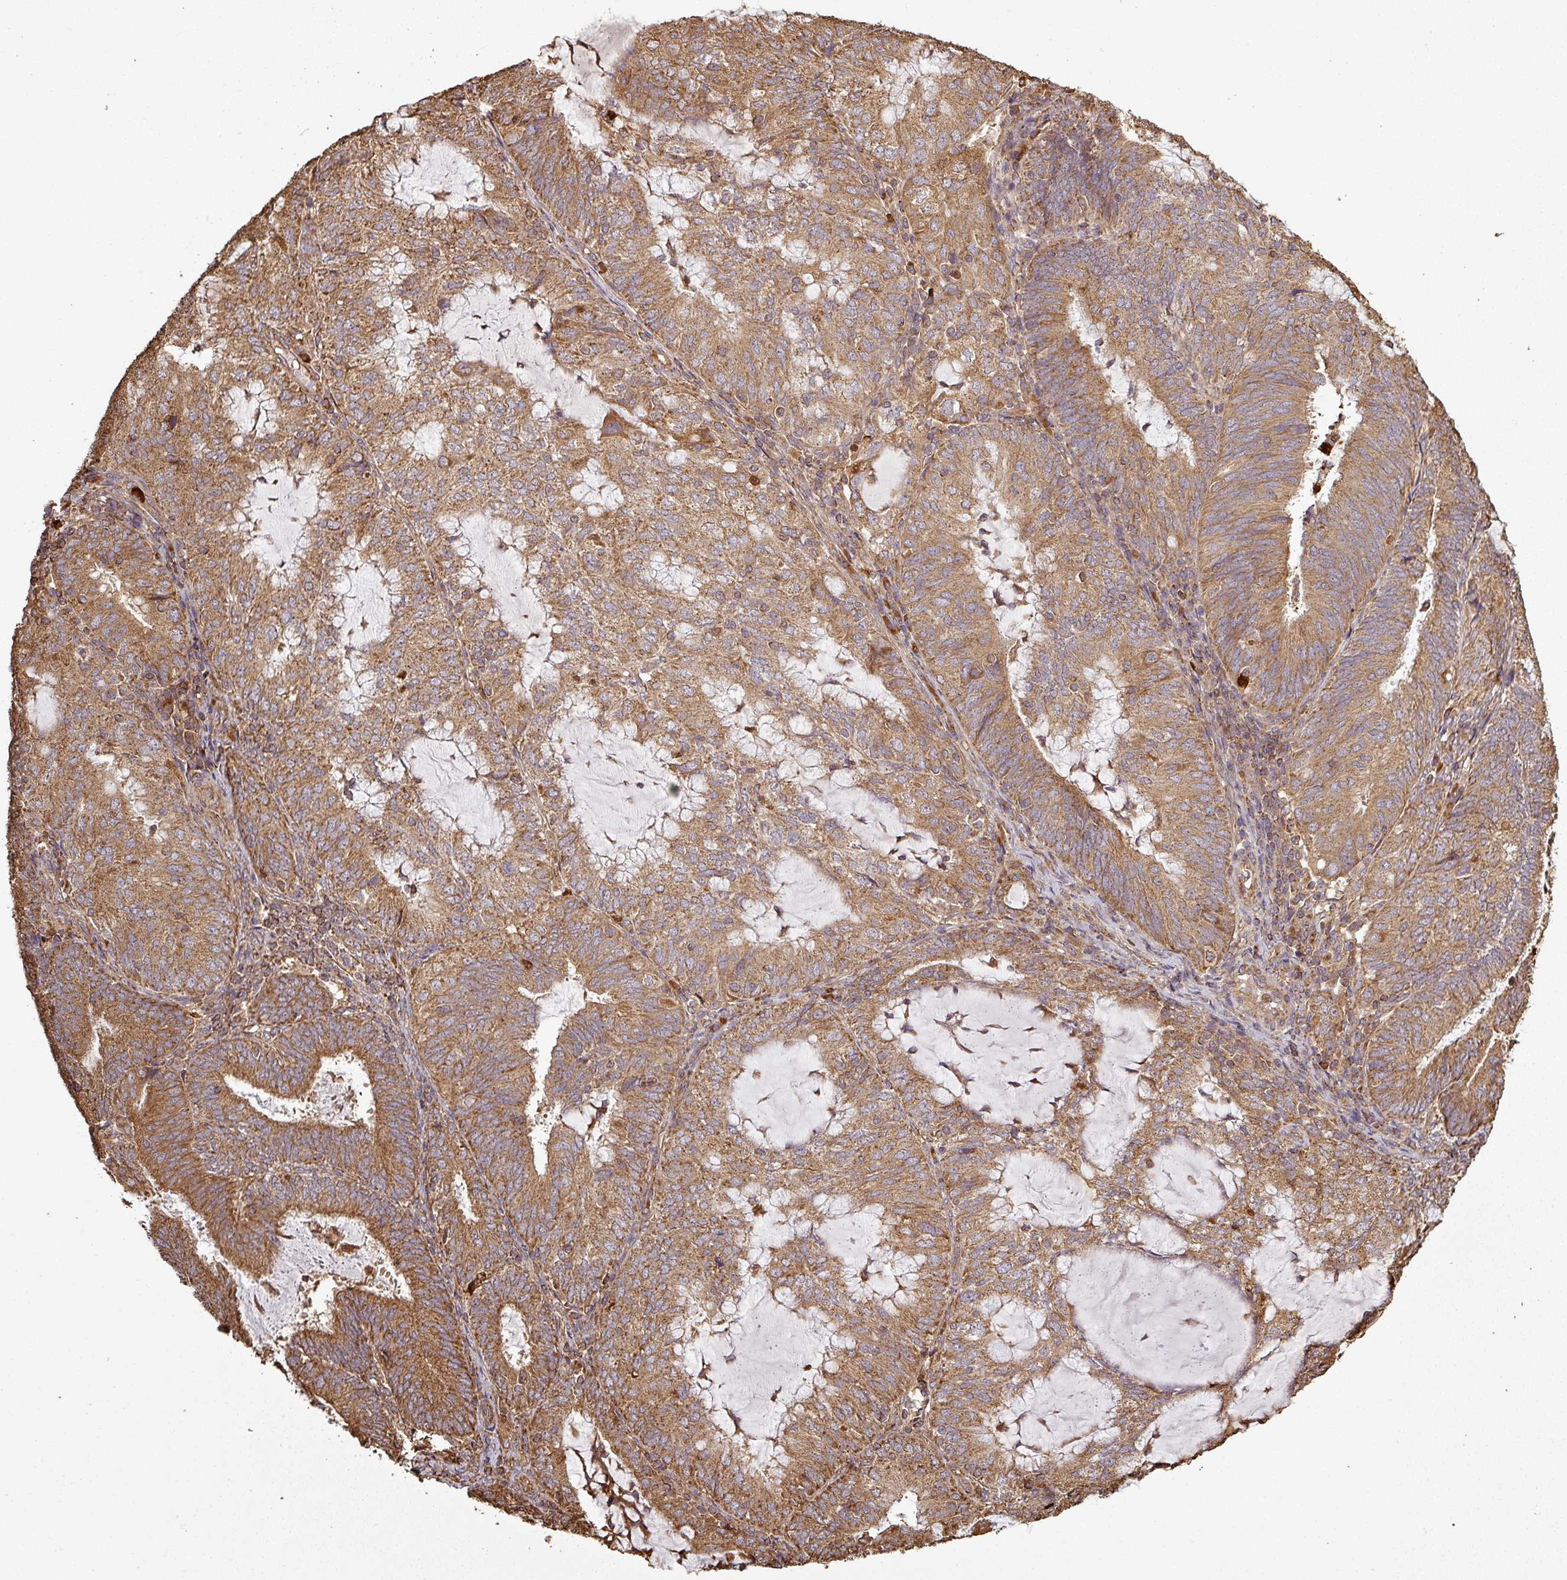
{"staining": {"intensity": "moderate", "quantity": ">75%", "location": "cytoplasmic/membranous"}, "tissue": "endometrial cancer", "cell_type": "Tumor cells", "image_type": "cancer", "snomed": [{"axis": "morphology", "description": "Adenocarcinoma, NOS"}, {"axis": "topography", "description": "Endometrium"}], "caption": "The photomicrograph displays staining of endometrial cancer (adenocarcinoma), revealing moderate cytoplasmic/membranous protein positivity (brown color) within tumor cells. Immunohistochemistry stains the protein in brown and the nuclei are stained blue.", "gene": "PLEKHM1", "patient": {"sex": "female", "age": 81}}